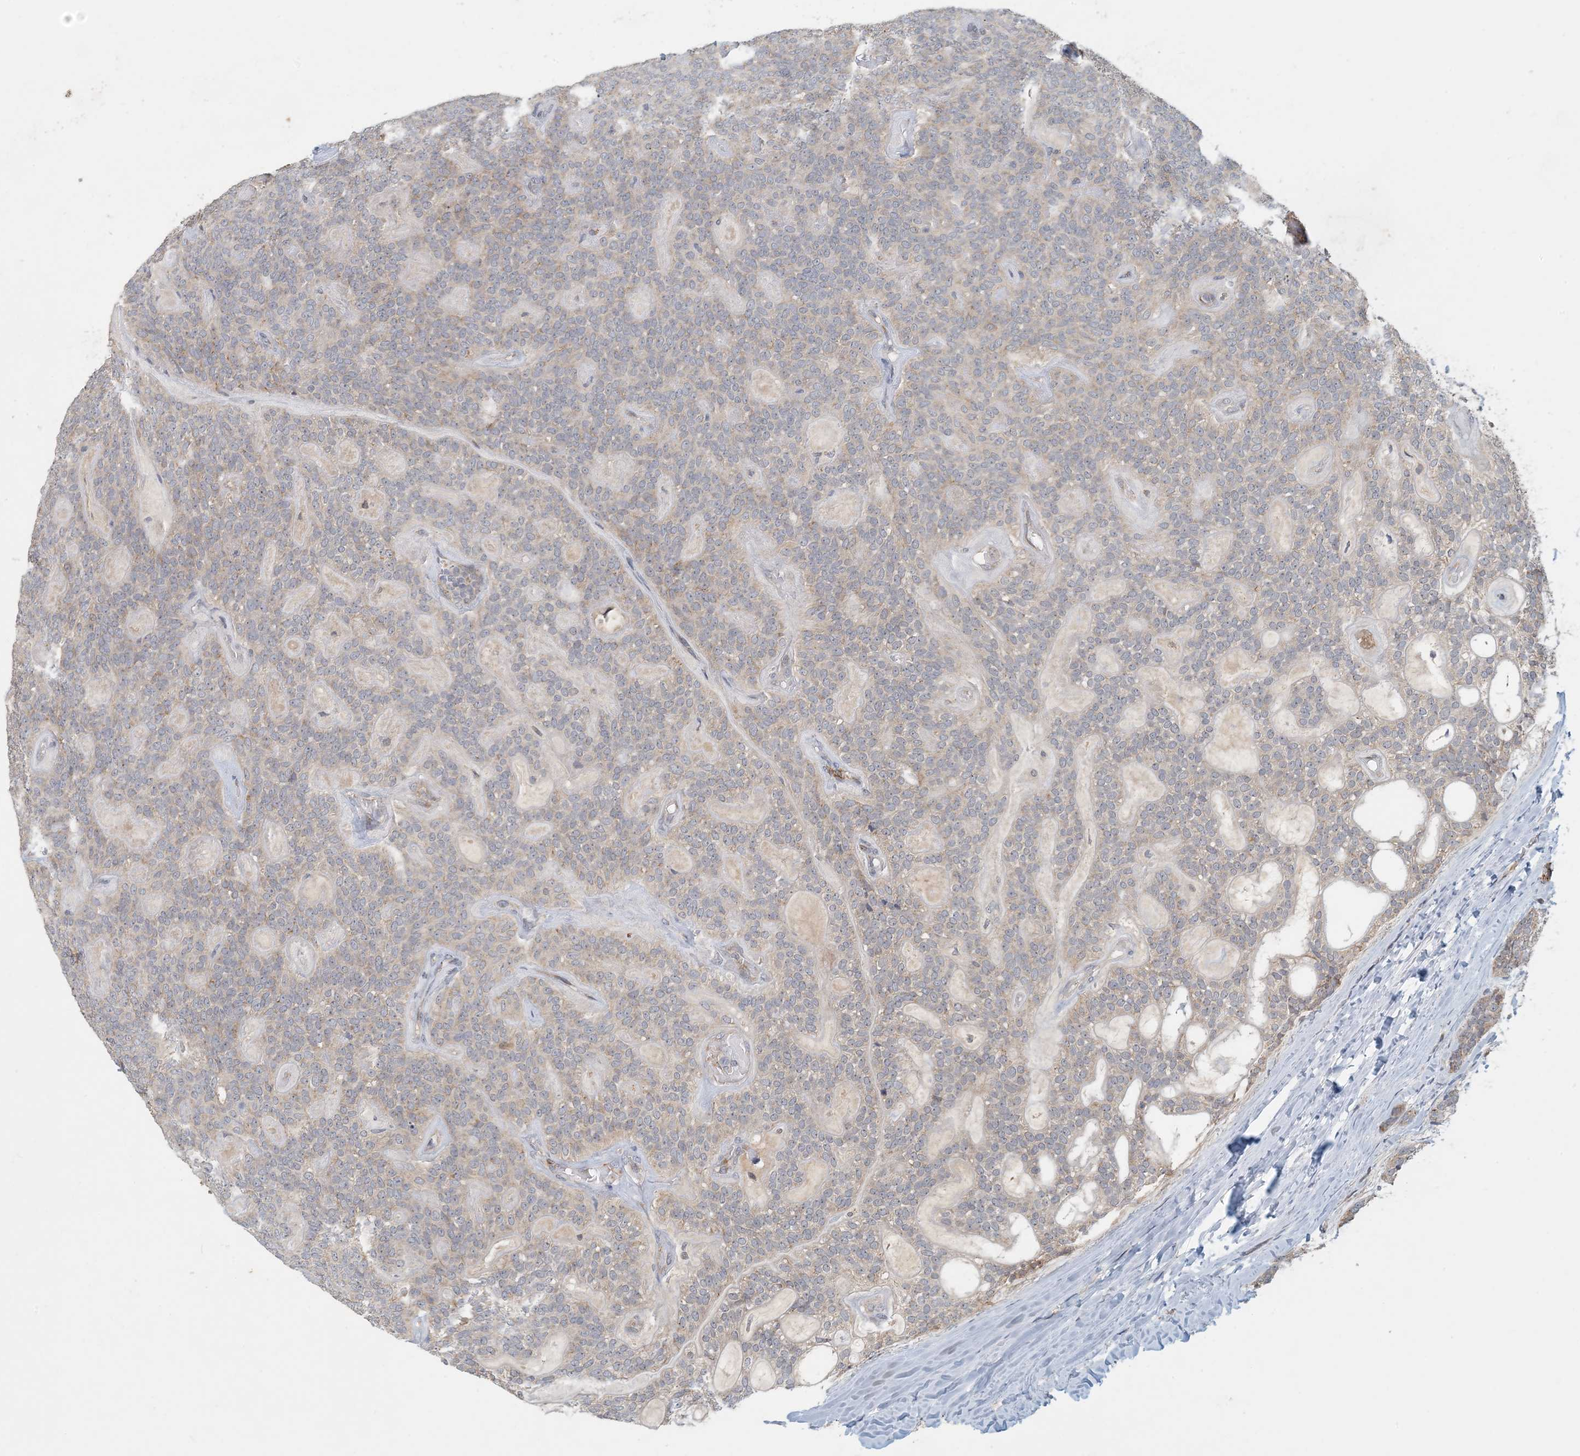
{"staining": {"intensity": "weak", "quantity": "25%-75%", "location": "cytoplasmic/membranous"}, "tissue": "head and neck cancer", "cell_type": "Tumor cells", "image_type": "cancer", "snomed": [{"axis": "morphology", "description": "Adenocarcinoma, NOS"}, {"axis": "topography", "description": "Head-Neck"}], "caption": "IHC of human adenocarcinoma (head and neck) displays low levels of weak cytoplasmic/membranous positivity in about 25%-75% of tumor cells.", "gene": "ZBTB3", "patient": {"sex": "male", "age": 66}}